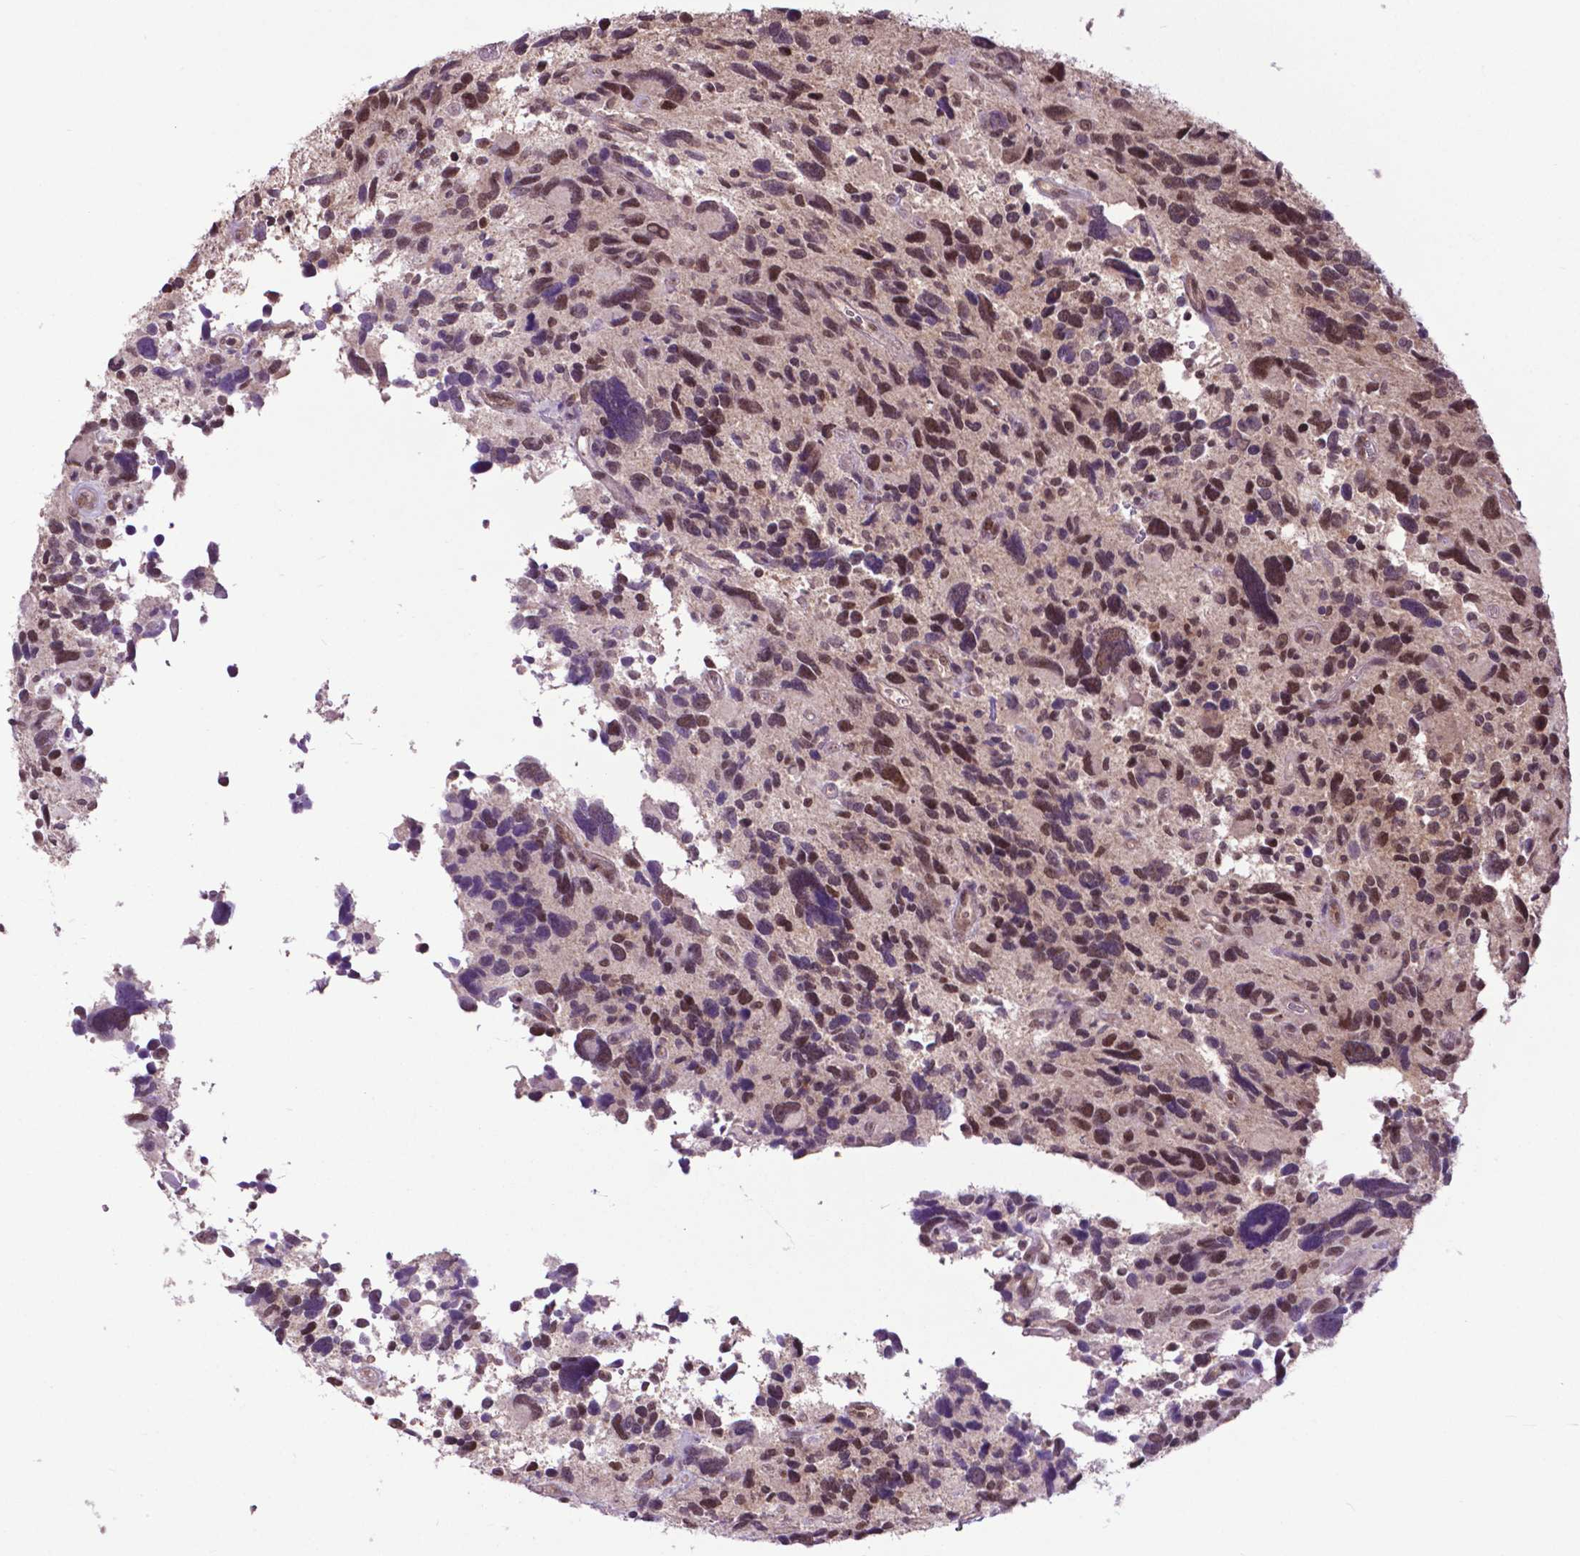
{"staining": {"intensity": "moderate", "quantity": ">75%", "location": "nuclear"}, "tissue": "glioma", "cell_type": "Tumor cells", "image_type": "cancer", "snomed": [{"axis": "morphology", "description": "Glioma, malignant, High grade"}, {"axis": "topography", "description": "Brain"}], "caption": "This is a photomicrograph of IHC staining of glioma, which shows moderate staining in the nuclear of tumor cells.", "gene": "FAF1", "patient": {"sex": "male", "age": 46}}